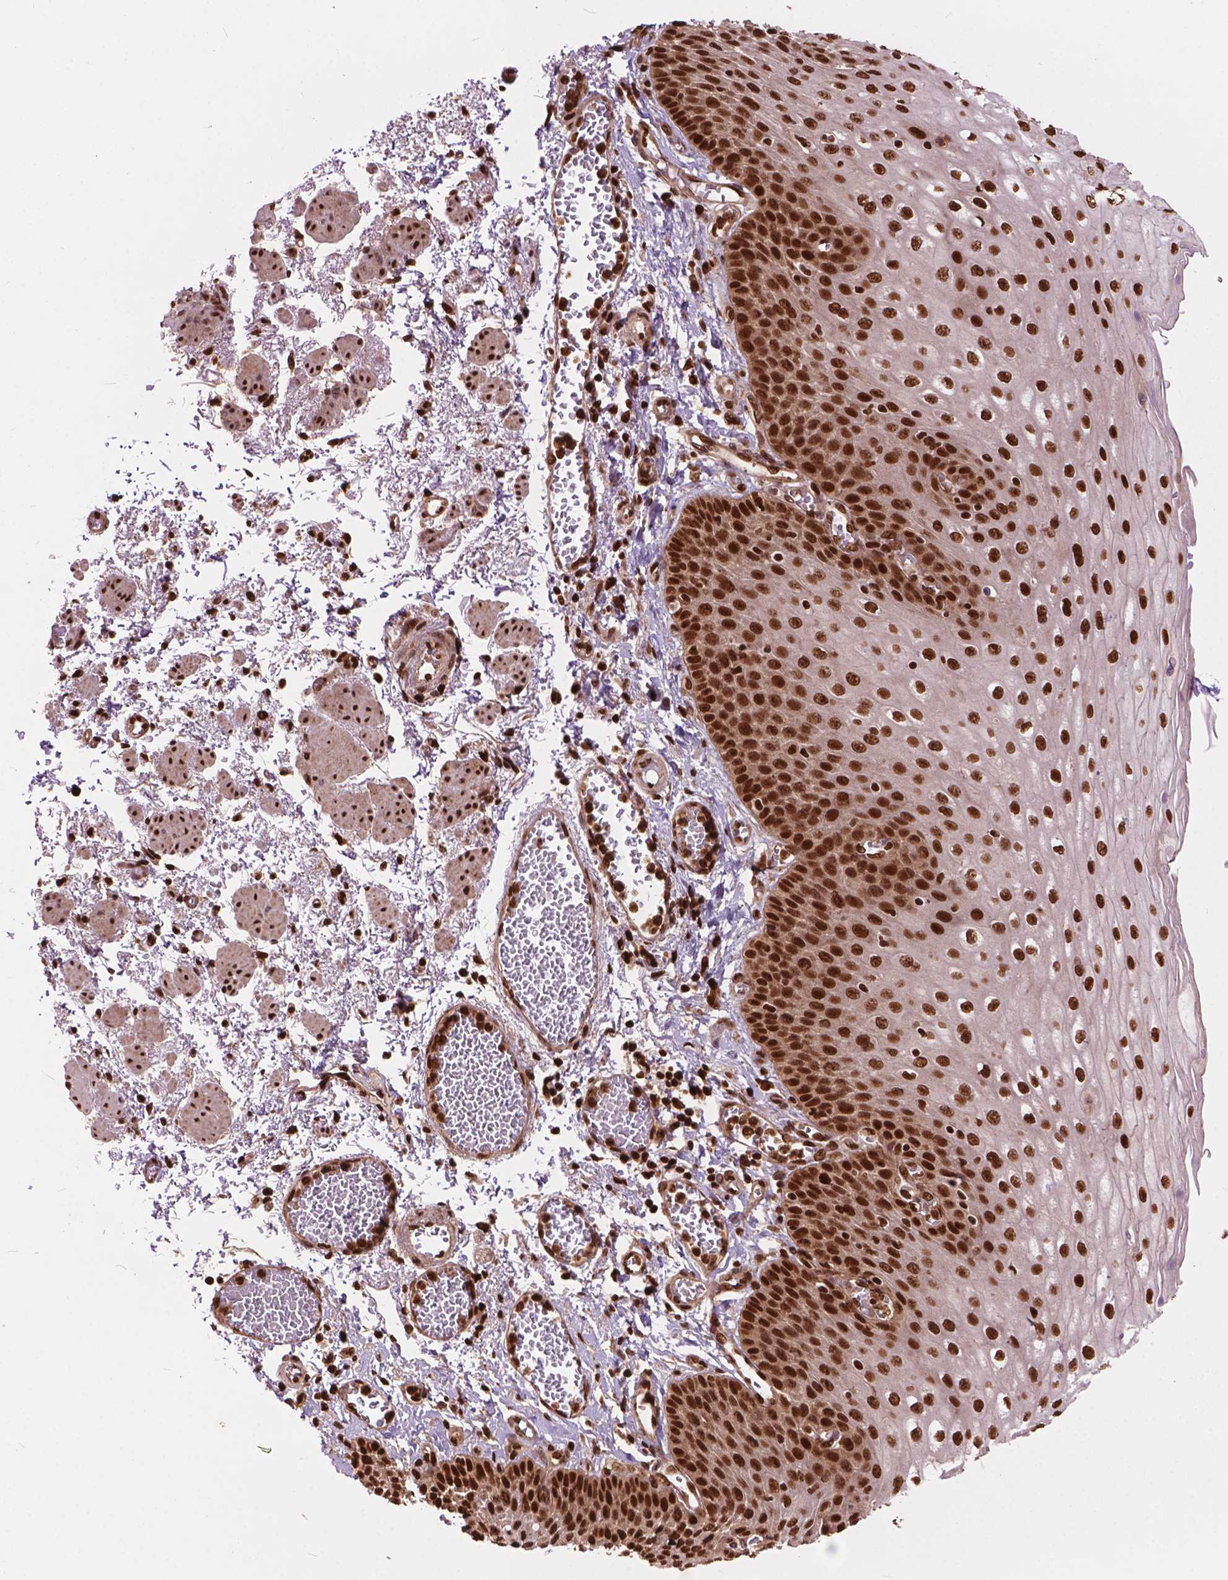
{"staining": {"intensity": "strong", "quantity": ">75%", "location": "nuclear"}, "tissue": "esophagus", "cell_type": "Squamous epithelial cells", "image_type": "normal", "snomed": [{"axis": "morphology", "description": "Normal tissue, NOS"}, {"axis": "morphology", "description": "Adenocarcinoma, NOS"}, {"axis": "topography", "description": "Esophagus"}], "caption": "DAB (3,3'-diaminobenzidine) immunohistochemical staining of normal human esophagus demonstrates strong nuclear protein positivity in approximately >75% of squamous epithelial cells.", "gene": "ANP32A", "patient": {"sex": "male", "age": 81}}